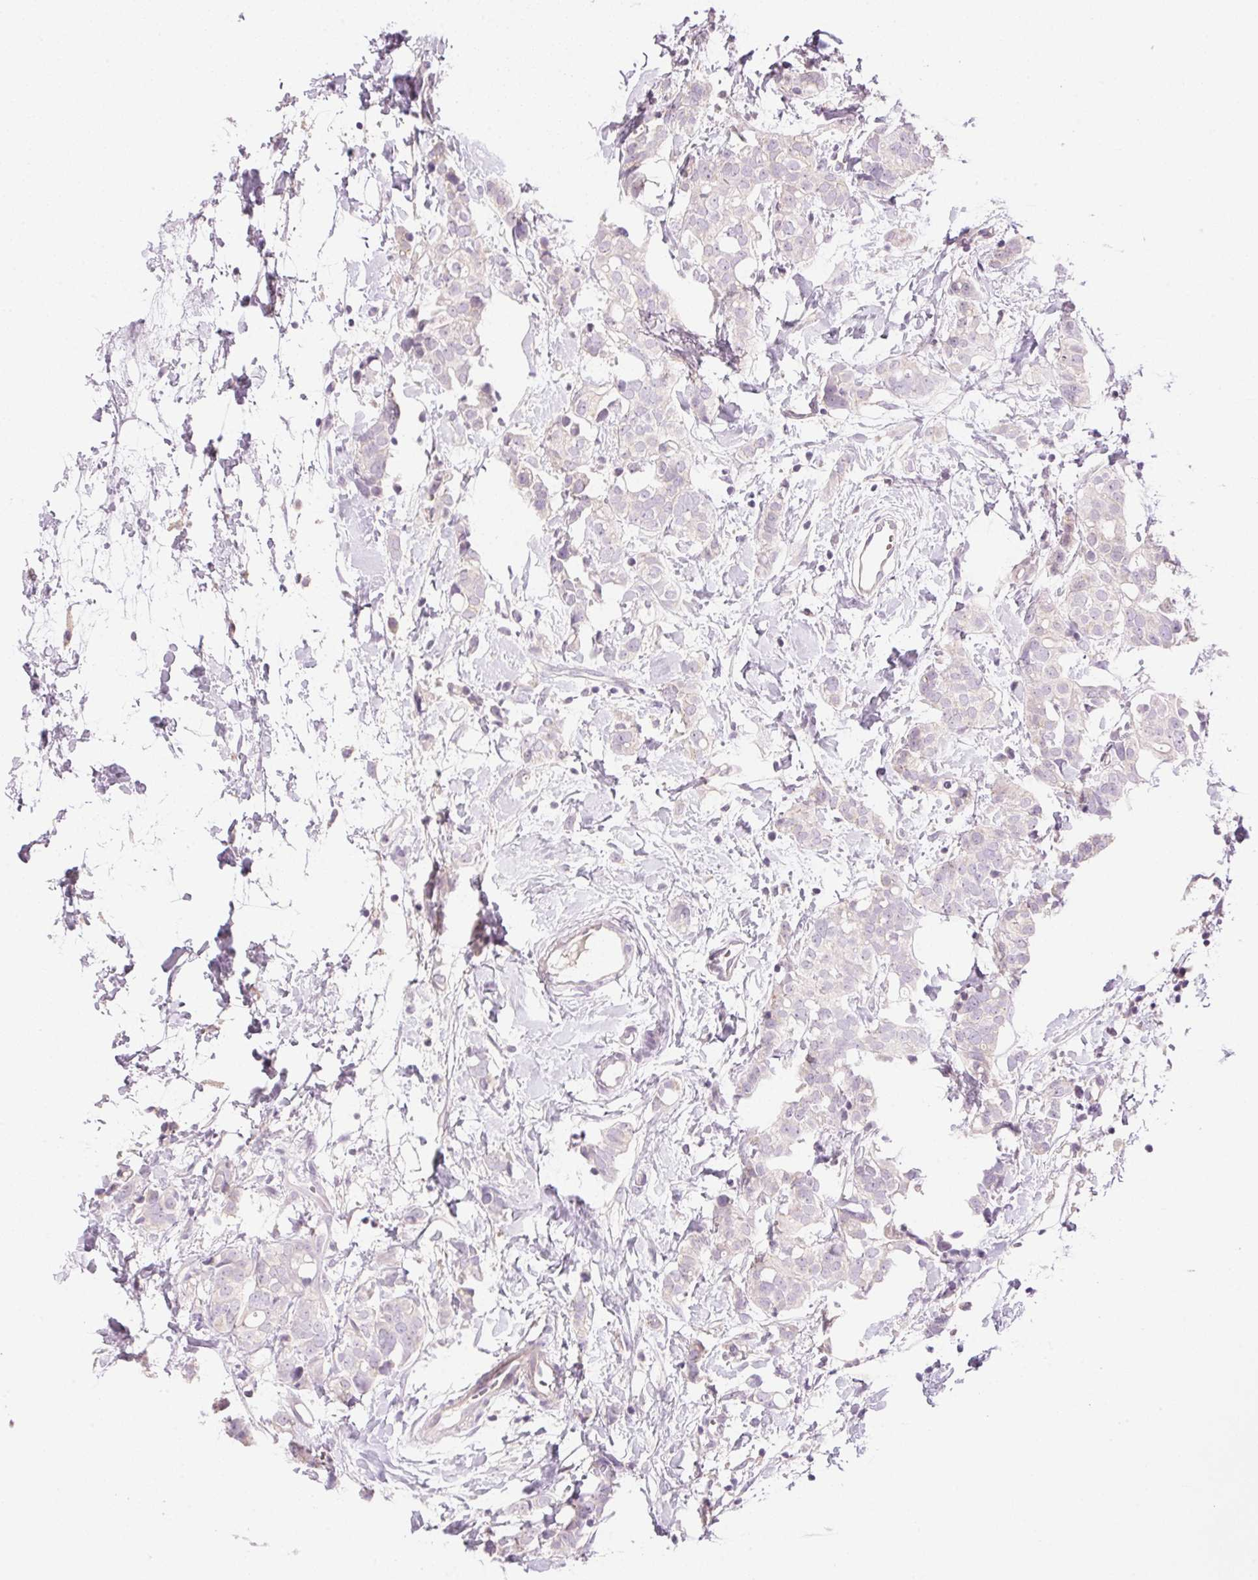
{"staining": {"intensity": "negative", "quantity": "none", "location": "none"}, "tissue": "breast cancer", "cell_type": "Tumor cells", "image_type": "cancer", "snomed": [{"axis": "morphology", "description": "Duct carcinoma"}, {"axis": "topography", "description": "Breast"}], "caption": "Immunohistochemistry of infiltrating ductal carcinoma (breast) reveals no staining in tumor cells.", "gene": "HSD17B2", "patient": {"sex": "female", "age": 40}}